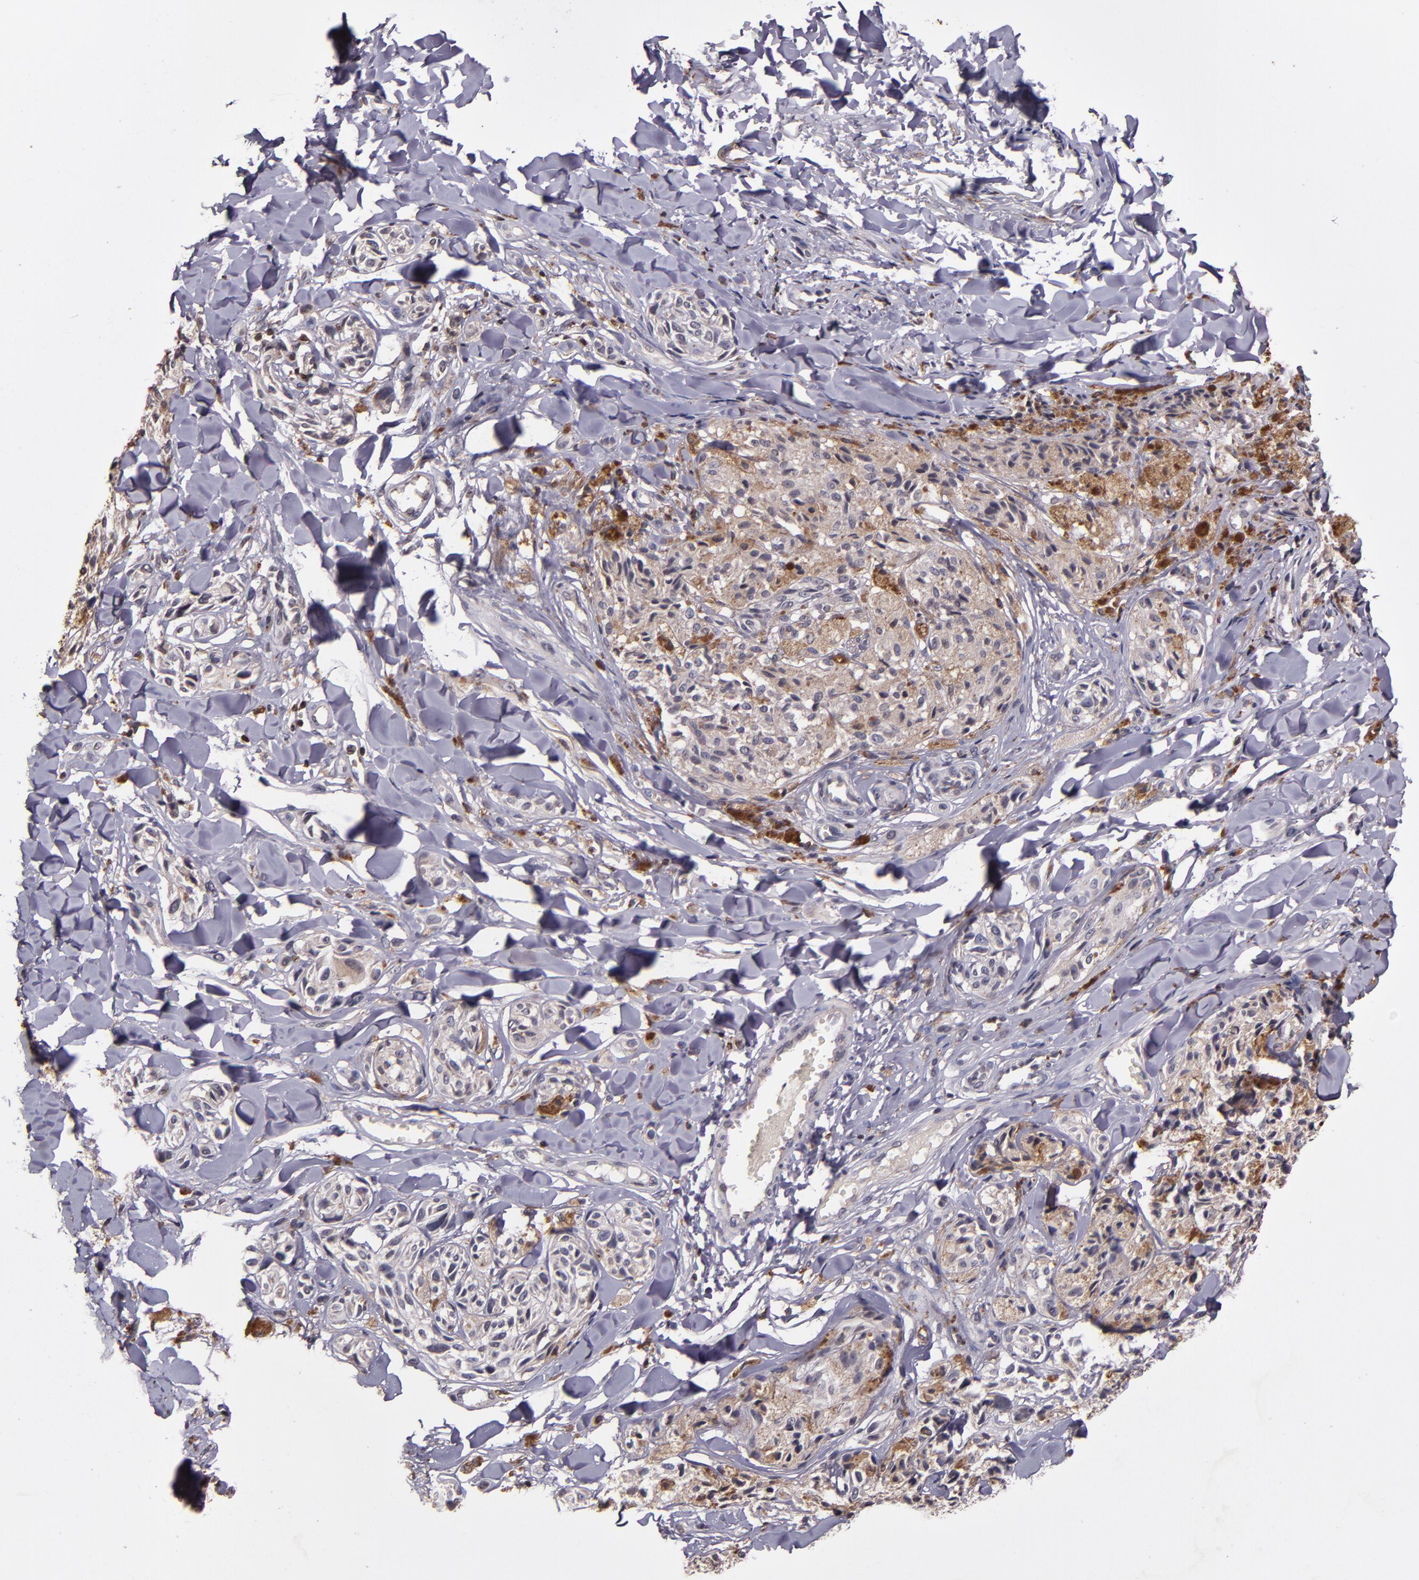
{"staining": {"intensity": "negative", "quantity": "none", "location": "none"}, "tissue": "melanoma", "cell_type": "Tumor cells", "image_type": "cancer", "snomed": [{"axis": "morphology", "description": "Malignant melanoma, Metastatic site"}, {"axis": "topography", "description": "Skin"}], "caption": "Immunohistochemical staining of human malignant melanoma (metastatic site) shows no significant positivity in tumor cells. (Immunohistochemistry (ihc), brightfield microscopy, high magnification).", "gene": "SLC2A3", "patient": {"sex": "female", "age": 66}}